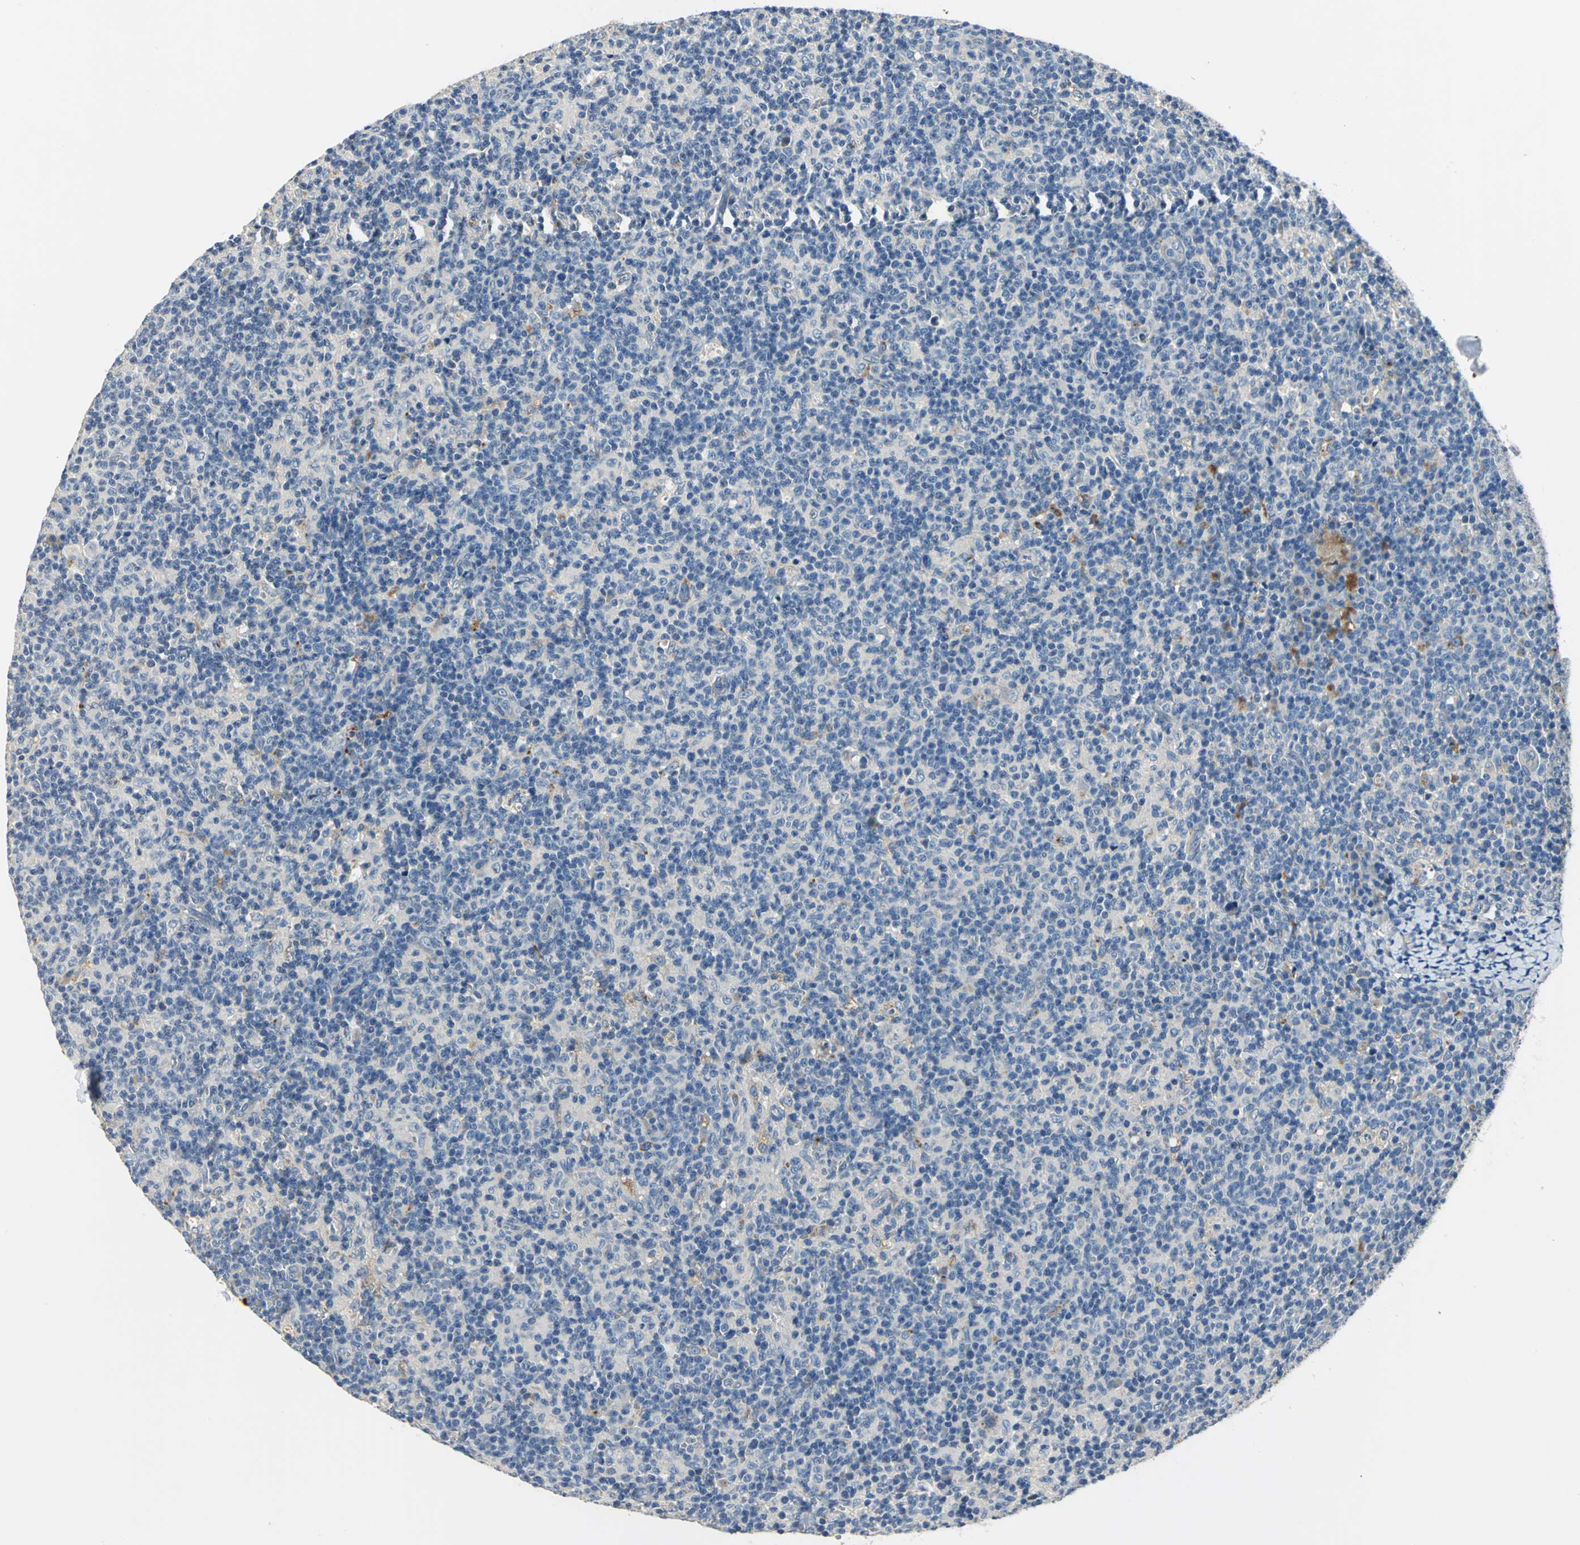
{"staining": {"intensity": "negative", "quantity": "none", "location": "none"}, "tissue": "lymph node", "cell_type": "Germinal center cells", "image_type": "normal", "snomed": [{"axis": "morphology", "description": "Normal tissue, NOS"}, {"axis": "morphology", "description": "Inflammation, NOS"}, {"axis": "topography", "description": "Lymph node"}], "caption": "Immunohistochemistry micrograph of benign lymph node: human lymph node stained with DAB displays no significant protein positivity in germinal center cells. (DAB (3,3'-diaminobenzidine) IHC, high magnification).", "gene": "RASD2", "patient": {"sex": "male", "age": 55}}